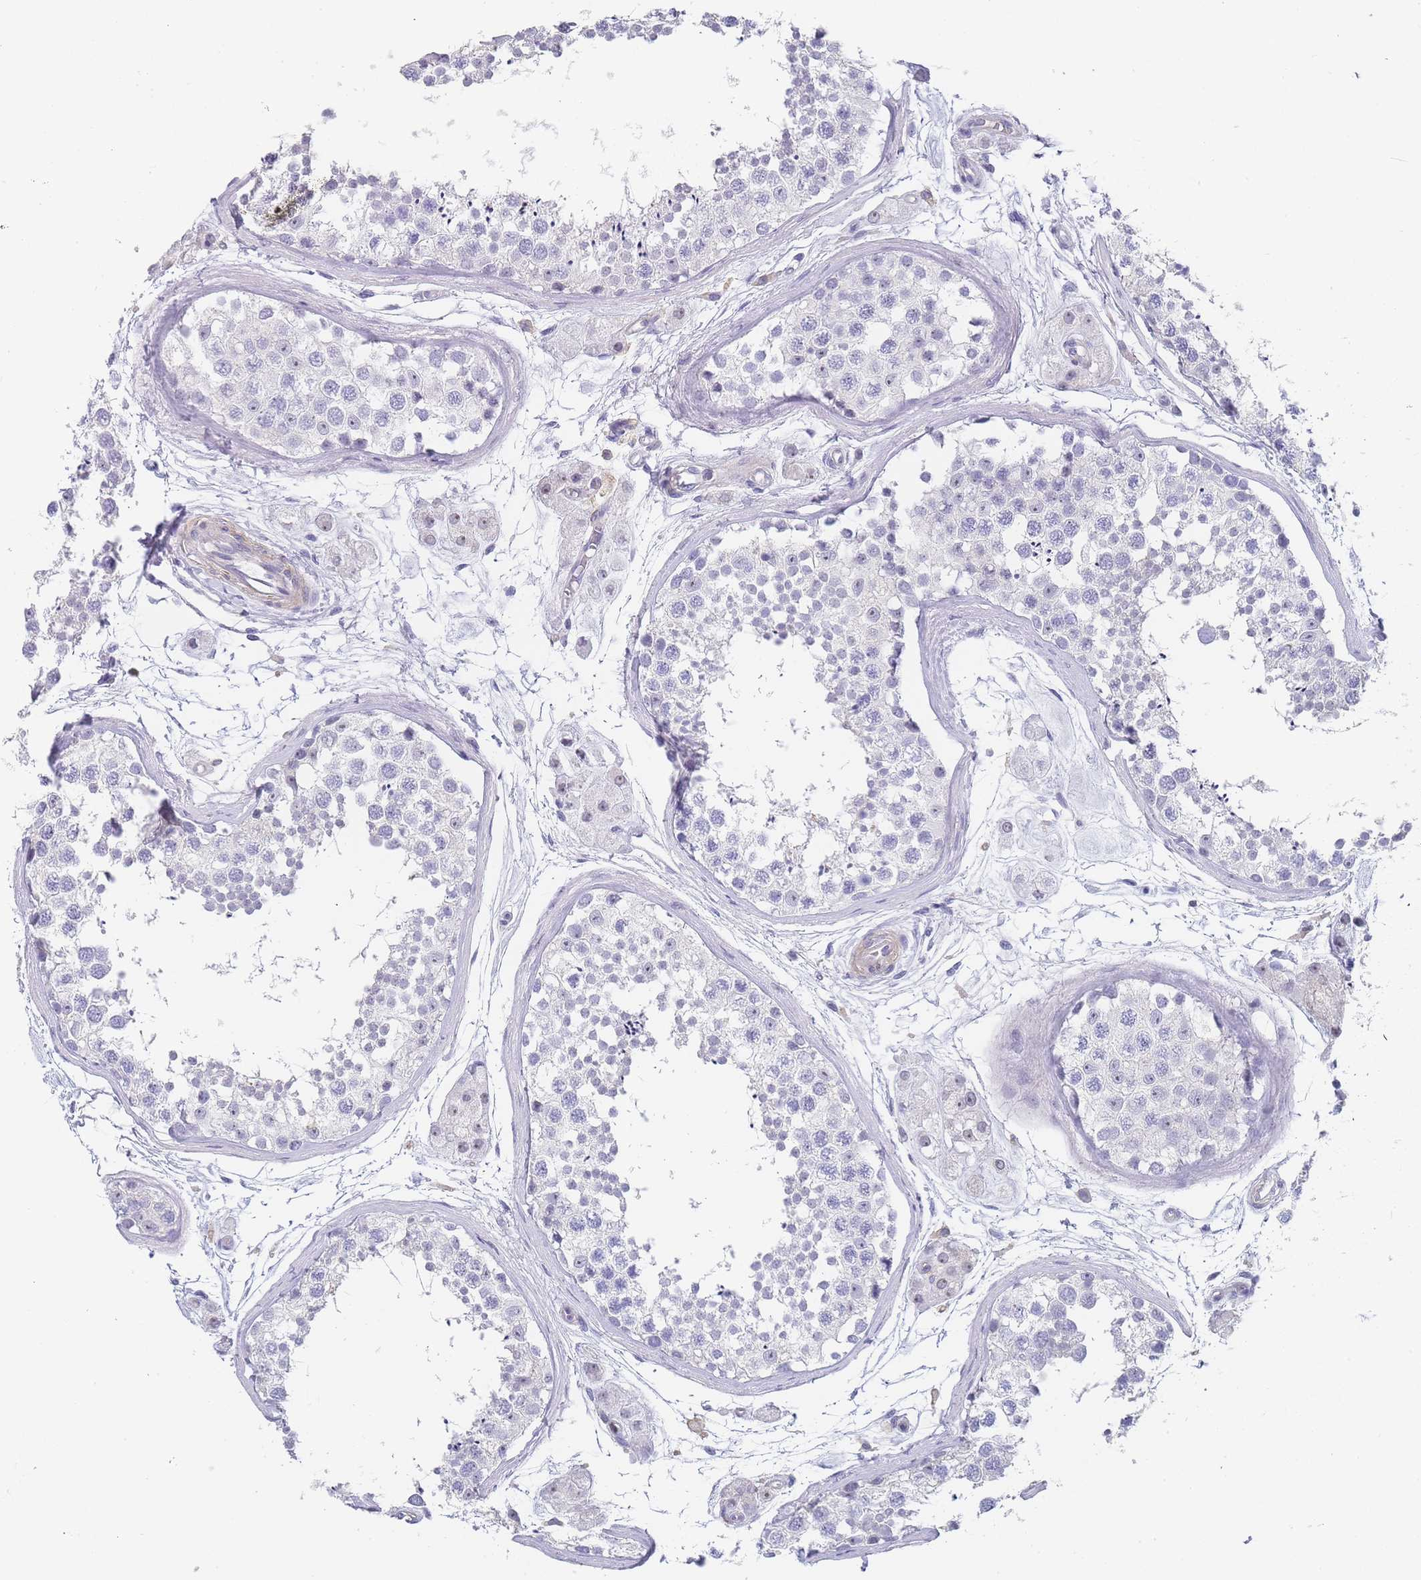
{"staining": {"intensity": "negative", "quantity": "none", "location": "none"}, "tissue": "testis", "cell_type": "Cells in seminiferous ducts", "image_type": "normal", "snomed": [{"axis": "morphology", "description": "Normal tissue, NOS"}, {"axis": "topography", "description": "Testis"}], "caption": "High power microscopy photomicrograph of an immunohistochemistry (IHC) image of normal testis, revealing no significant positivity in cells in seminiferous ducts.", "gene": "NOP14", "patient": {"sex": "male", "age": 56}}